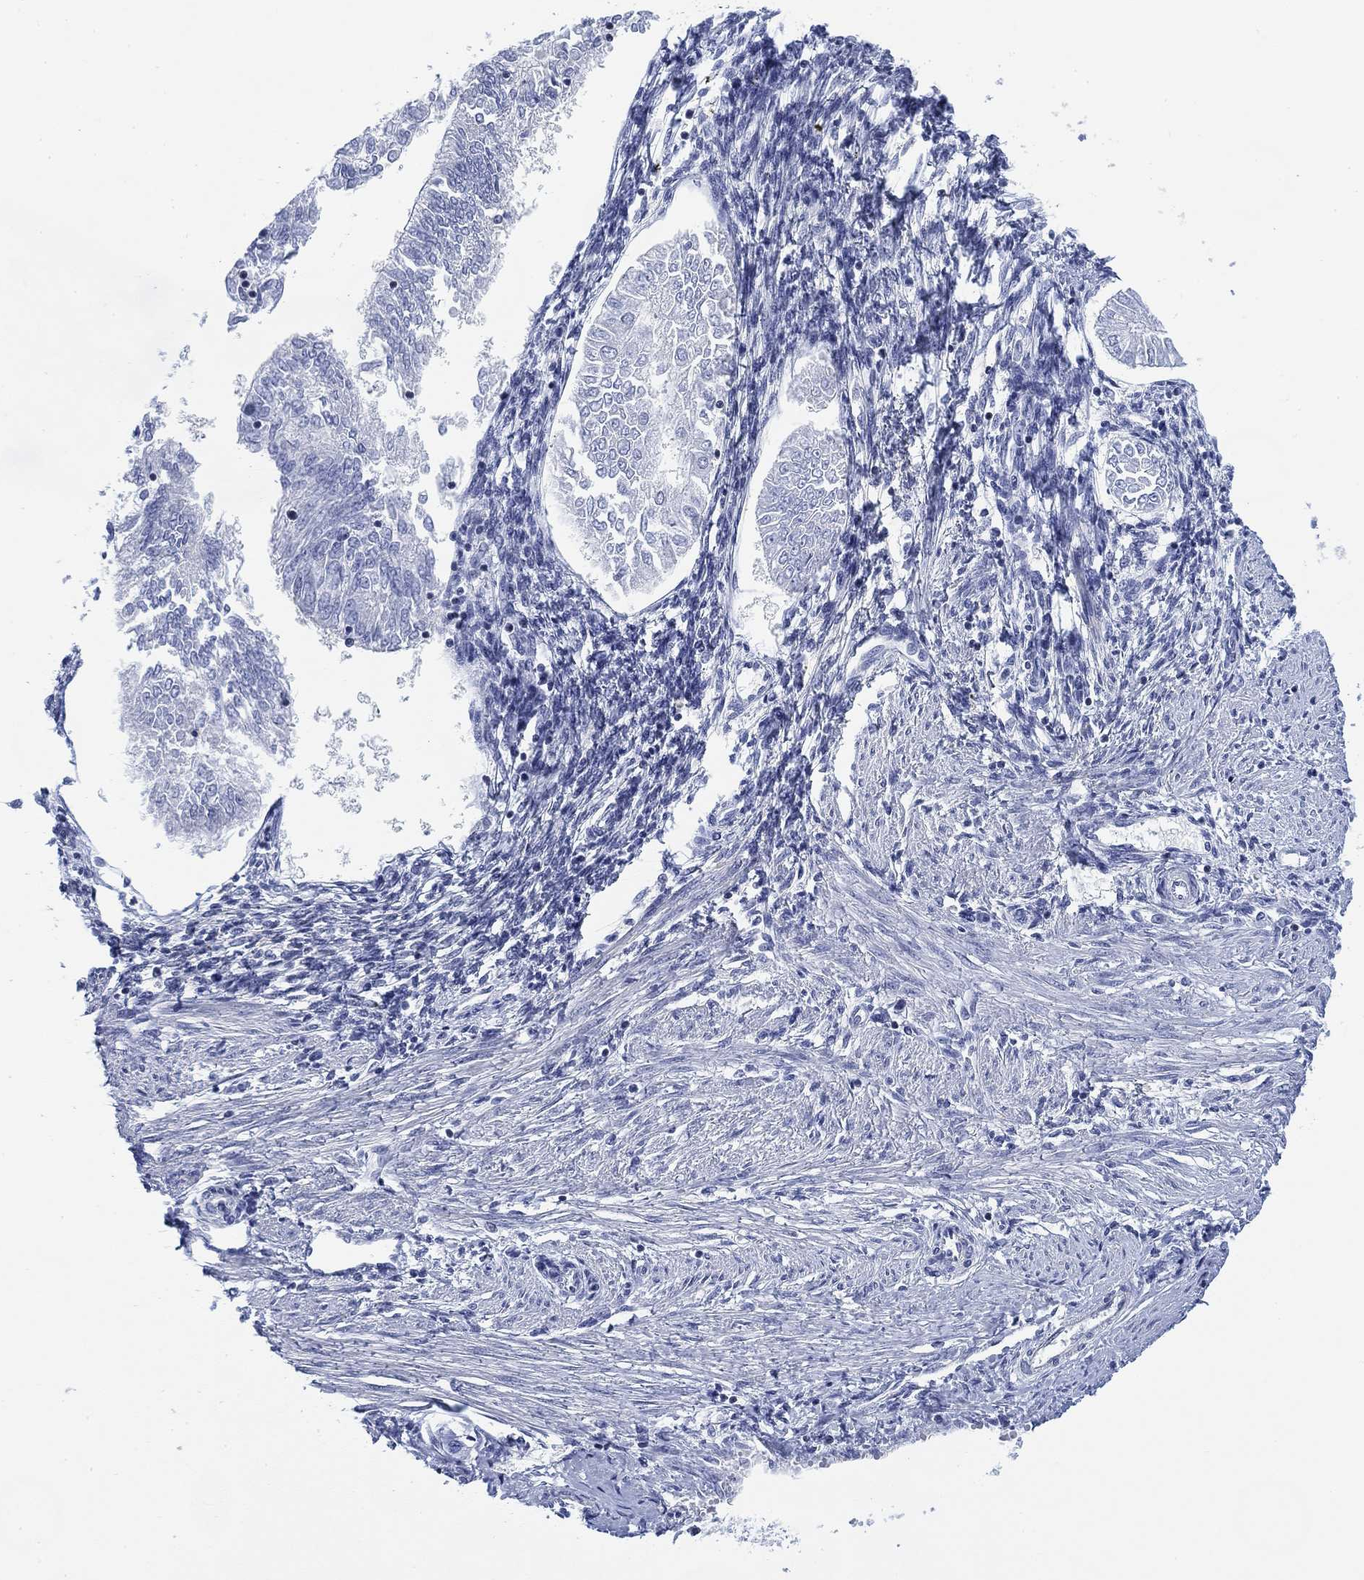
{"staining": {"intensity": "negative", "quantity": "none", "location": "none"}, "tissue": "endometrial cancer", "cell_type": "Tumor cells", "image_type": "cancer", "snomed": [{"axis": "morphology", "description": "Adenocarcinoma, NOS"}, {"axis": "topography", "description": "Endometrium"}], "caption": "DAB (3,3'-diaminobenzidine) immunohistochemical staining of adenocarcinoma (endometrial) demonstrates no significant staining in tumor cells. (DAB (3,3'-diaminobenzidine) IHC visualized using brightfield microscopy, high magnification).", "gene": "FYB1", "patient": {"sex": "female", "age": 53}}